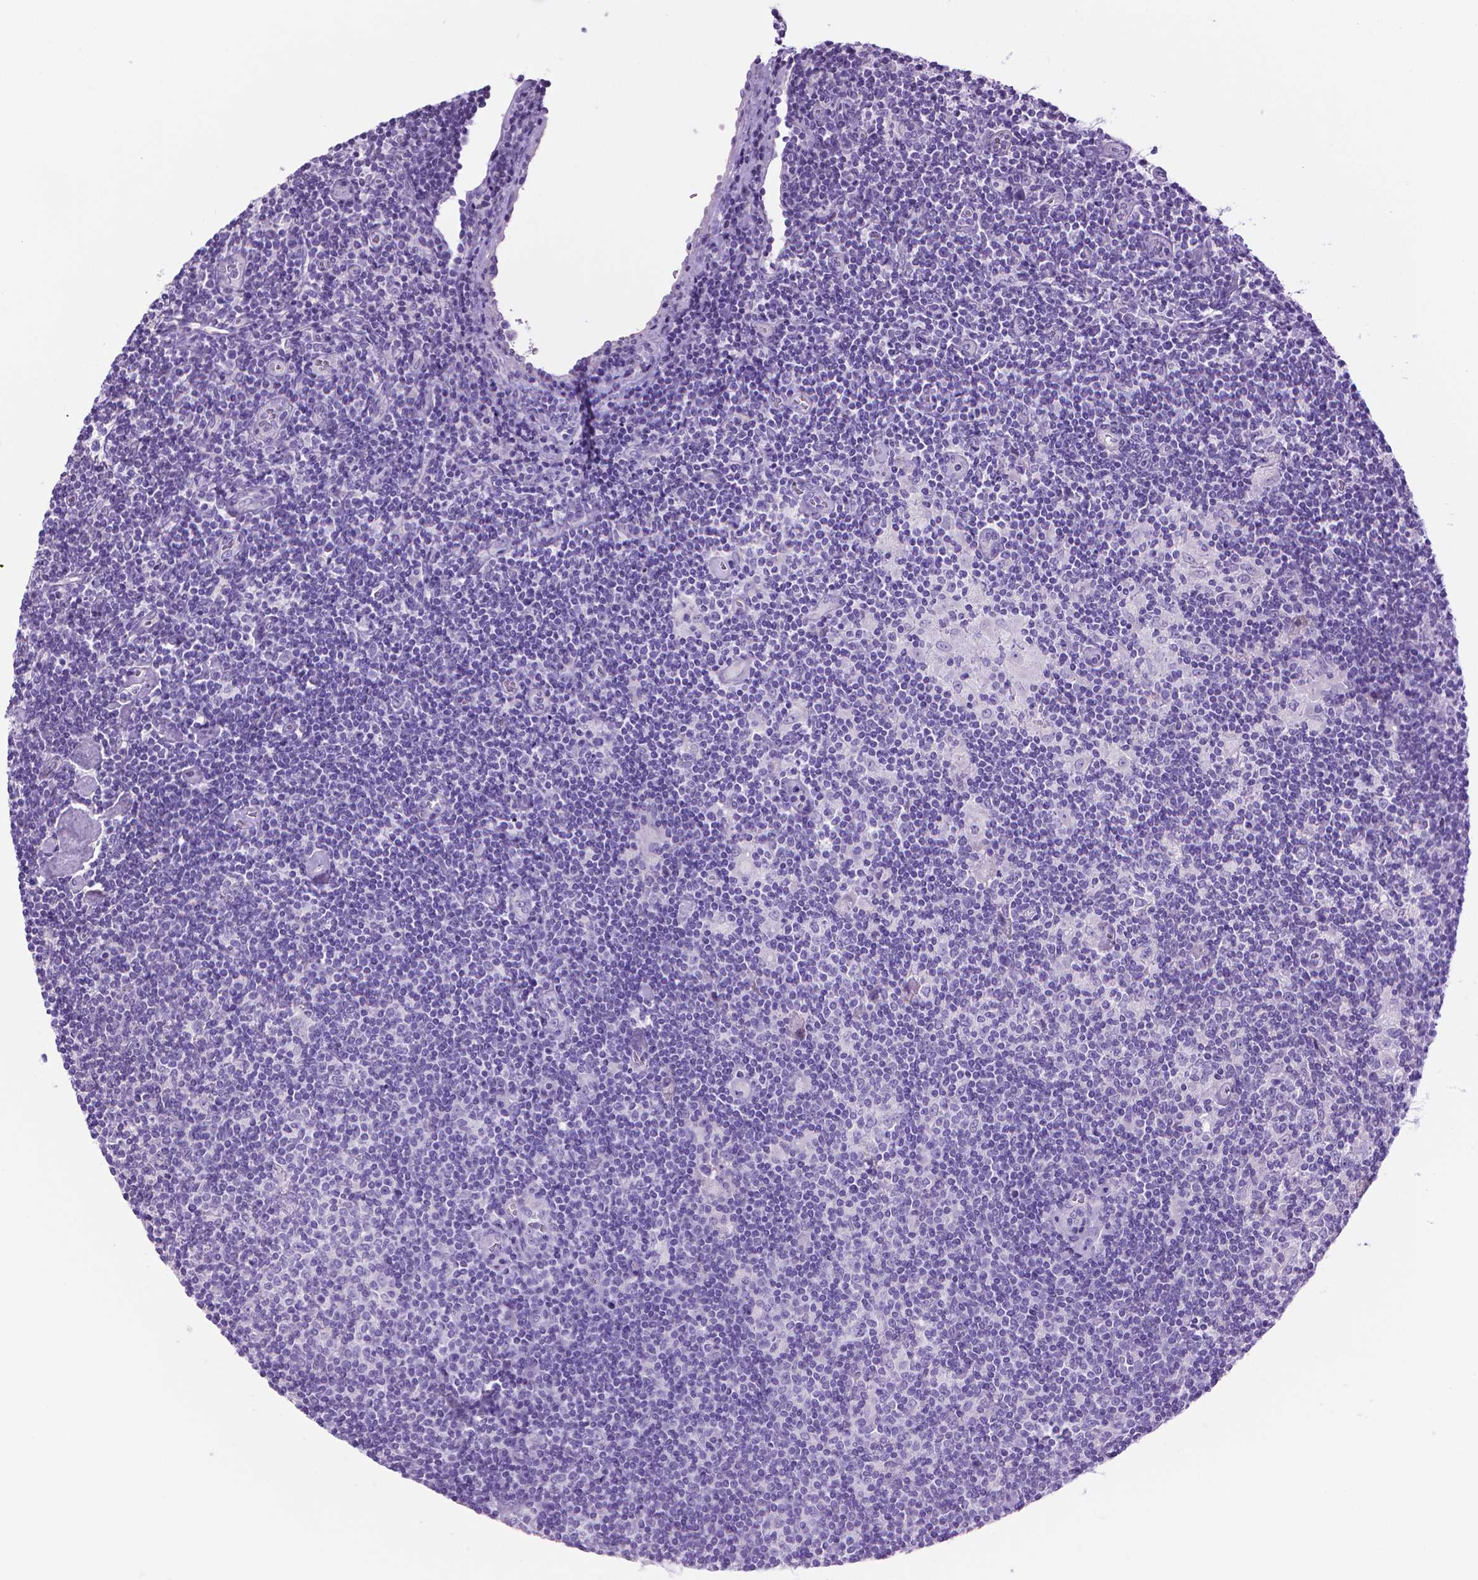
{"staining": {"intensity": "negative", "quantity": "none", "location": "none"}, "tissue": "lymphoma", "cell_type": "Tumor cells", "image_type": "cancer", "snomed": [{"axis": "morphology", "description": "Hodgkin's disease, NOS"}, {"axis": "topography", "description": "Lymph node"}], "caption": "Immunohistochemical staining of Hodgkin's disease shows no significant positivity in tumor cells.", "gene": "PNMA2", "patient": {"sex": "male", "age": 40}}